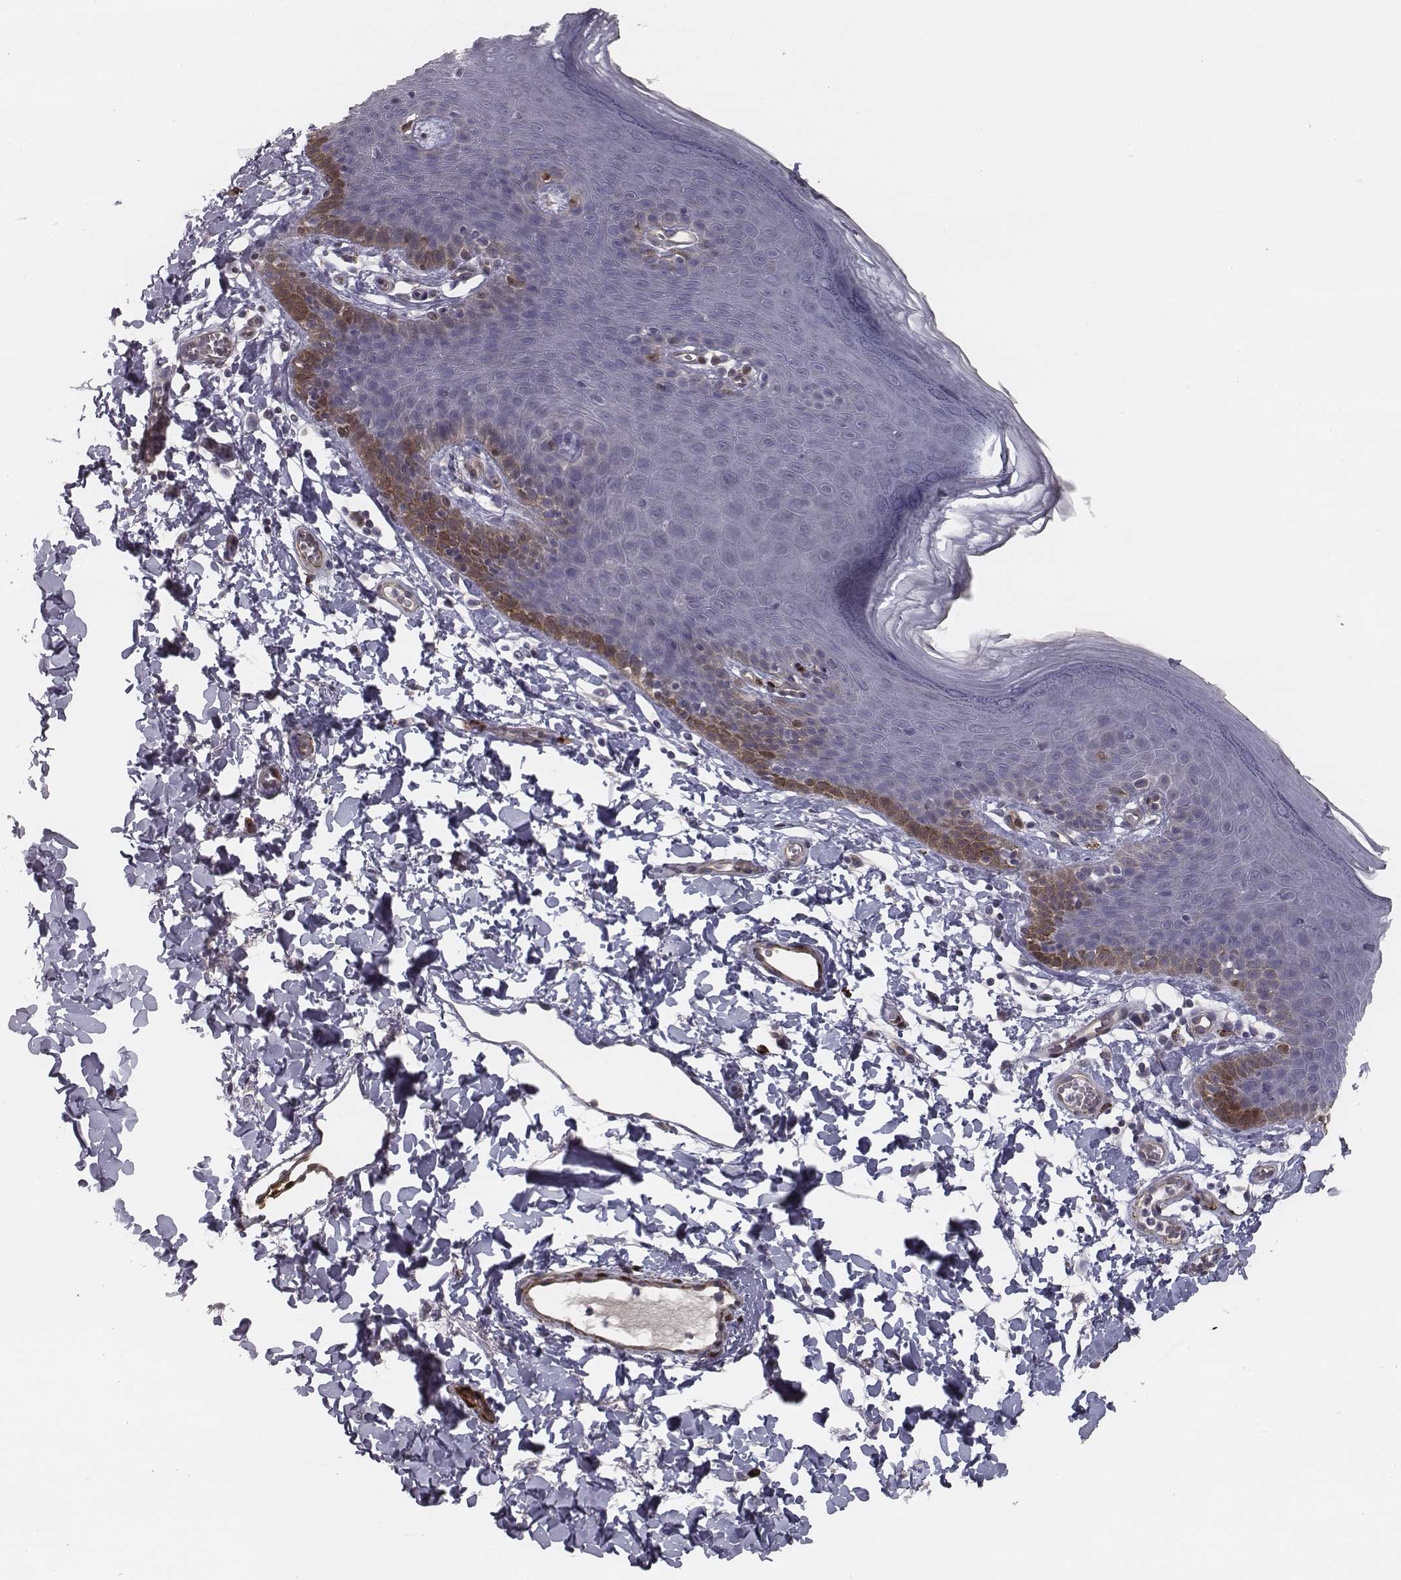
{"staining": {"intensity": "moderate", "quantity": "<25%", "location": "cytoplasmic/membranous"}, "tissue": "skin", "cell_type": "Epidermal cells", "image_type": "normal", "snomed": [{"axis": "morphology", "description": "Normal tissue, NOS"}, {"axis": "topography", "description": "Anal"}], "caption": "A brown stain highlights moderate cytoplasmic/membranous positivity of a protein in epidermal cells of normal skin. Ihc stains the protein in brown and the nuclei are stained blue.", "gene": "ISYNA1", "patient": {"sex": "male", "age": 53}}